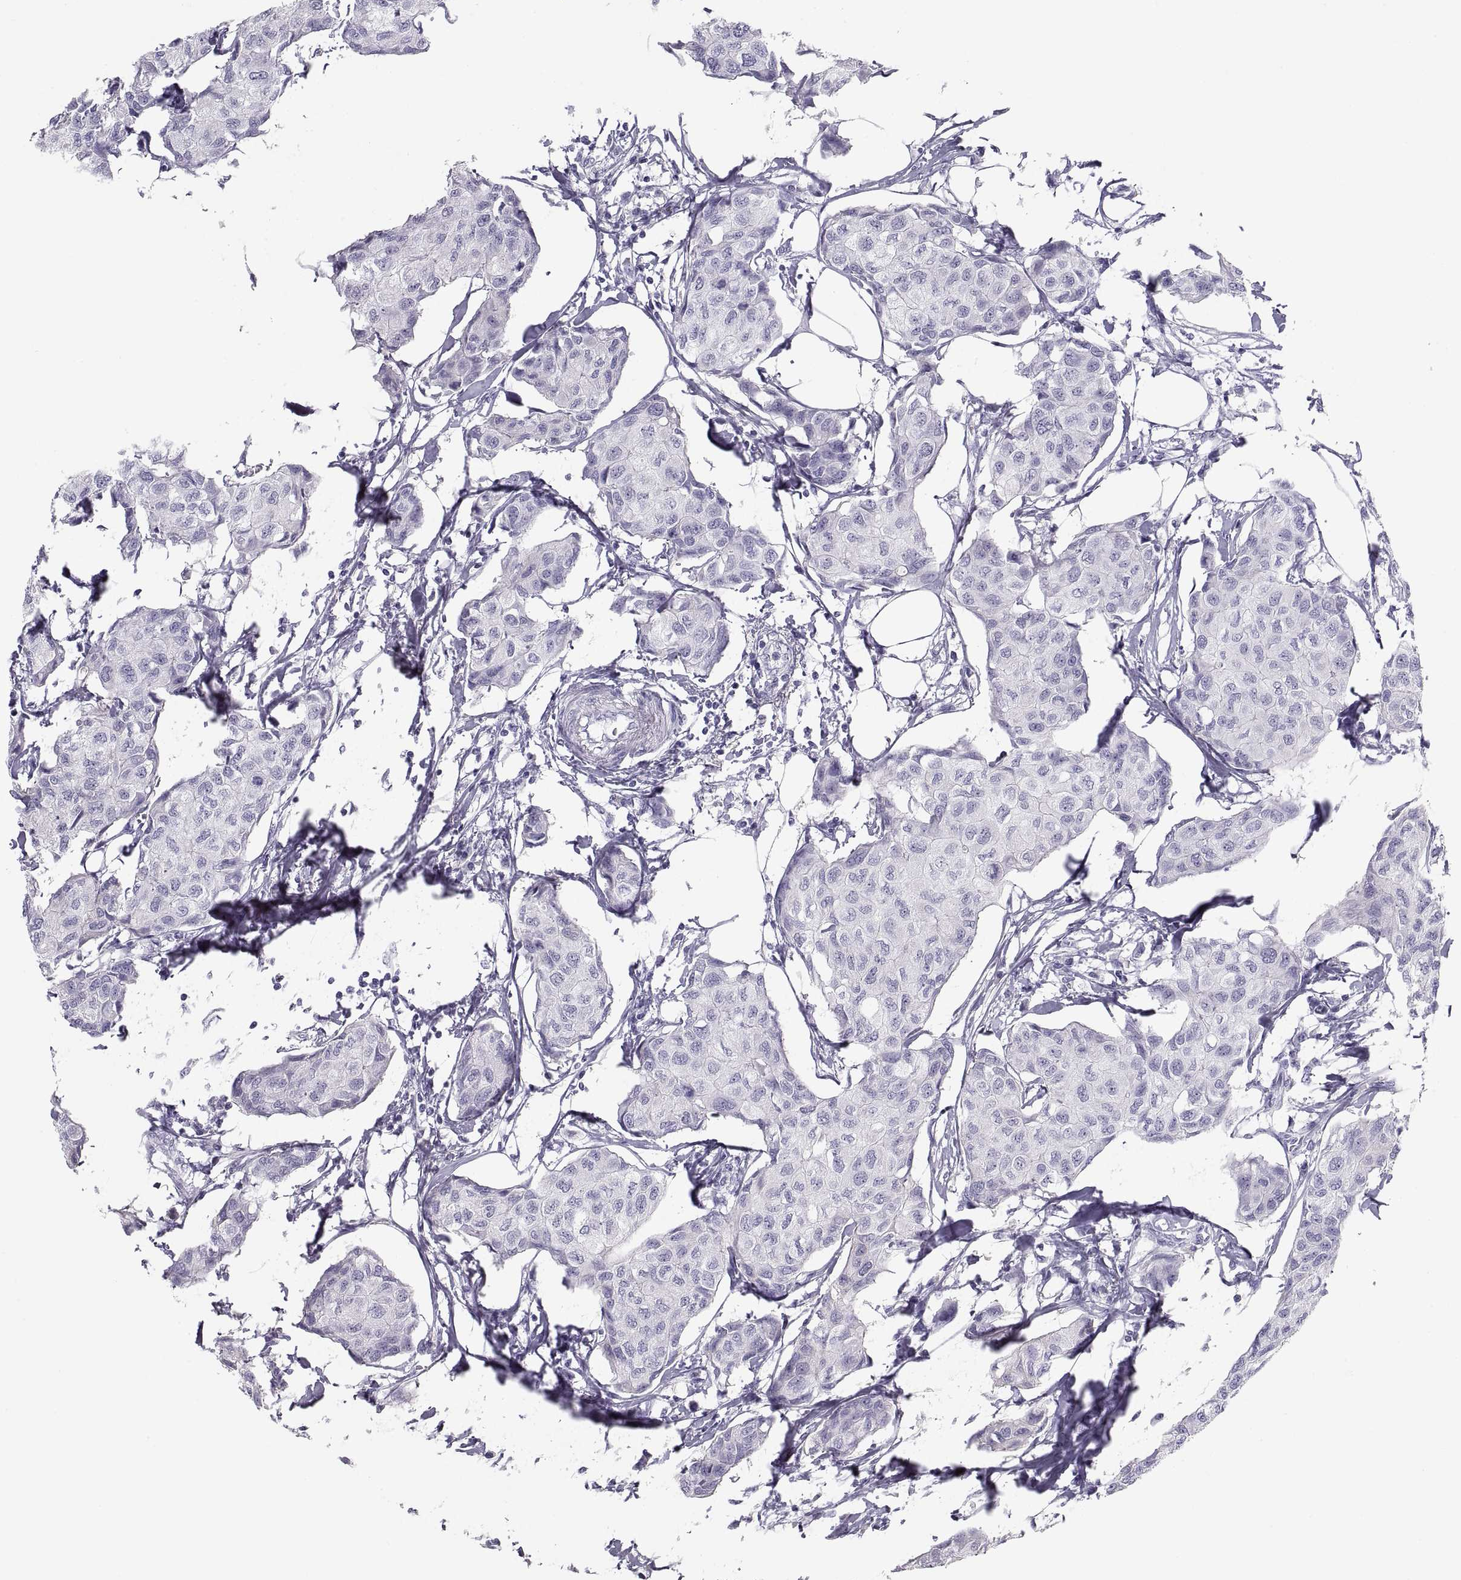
{"staining": {"intensity": "negative", "quantity": "none", "location": "none"}, "tissue": "breast cancer", "cell_type": "Tumor cells", "image_type": "cancer", "snomed": [{"axis": "morphology", "description": "Duct carcinoma"}, {"axis": "topography", "description": "Breast"}], "caption": "An immunohistochemistry (IHC) photomicrograph of breast cancer is shown. There is no staining in tumor cells of breast cancer.", "gene": "MAGEB2", "patient": {"sex": "female", "age": 80}}